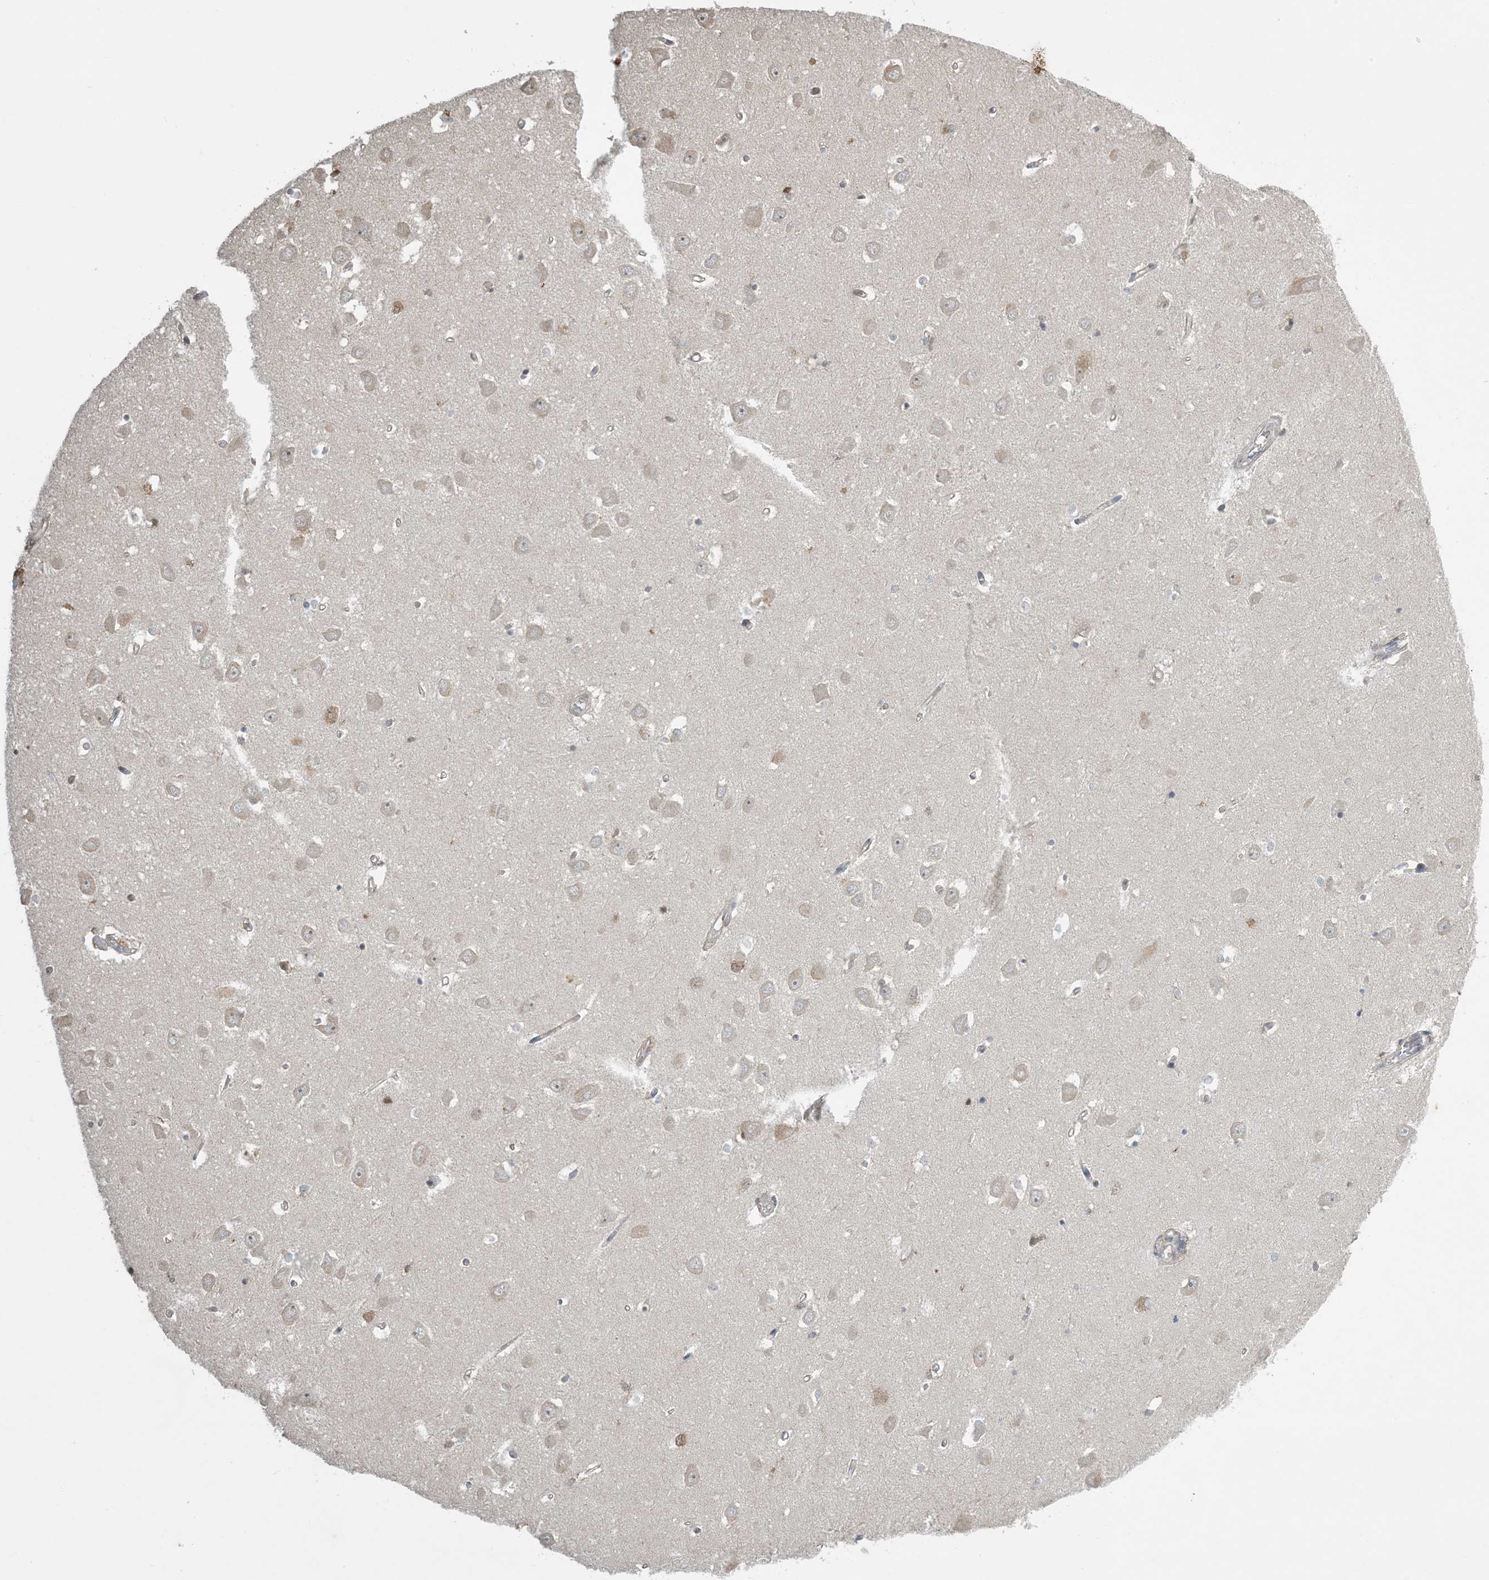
{"staining": {"intensity": "negative", "quantity": "none", "location": "none"}, "tissue": "hippocampus", "cell_type": "Glial cells", "image_type": "normal", "snomed": [{"axis": "morphology", "description": "Normal tissue, NOS"}, {"axis": "topography", "description": "Hippocampus"}], "caption": "Human hippocampus stained for a protein using immunohistochemistry (IHC) exhibits no positivity in glial cells.", "gene": "TMSB4X", "patient": {"sex": "male", "age": 70}}